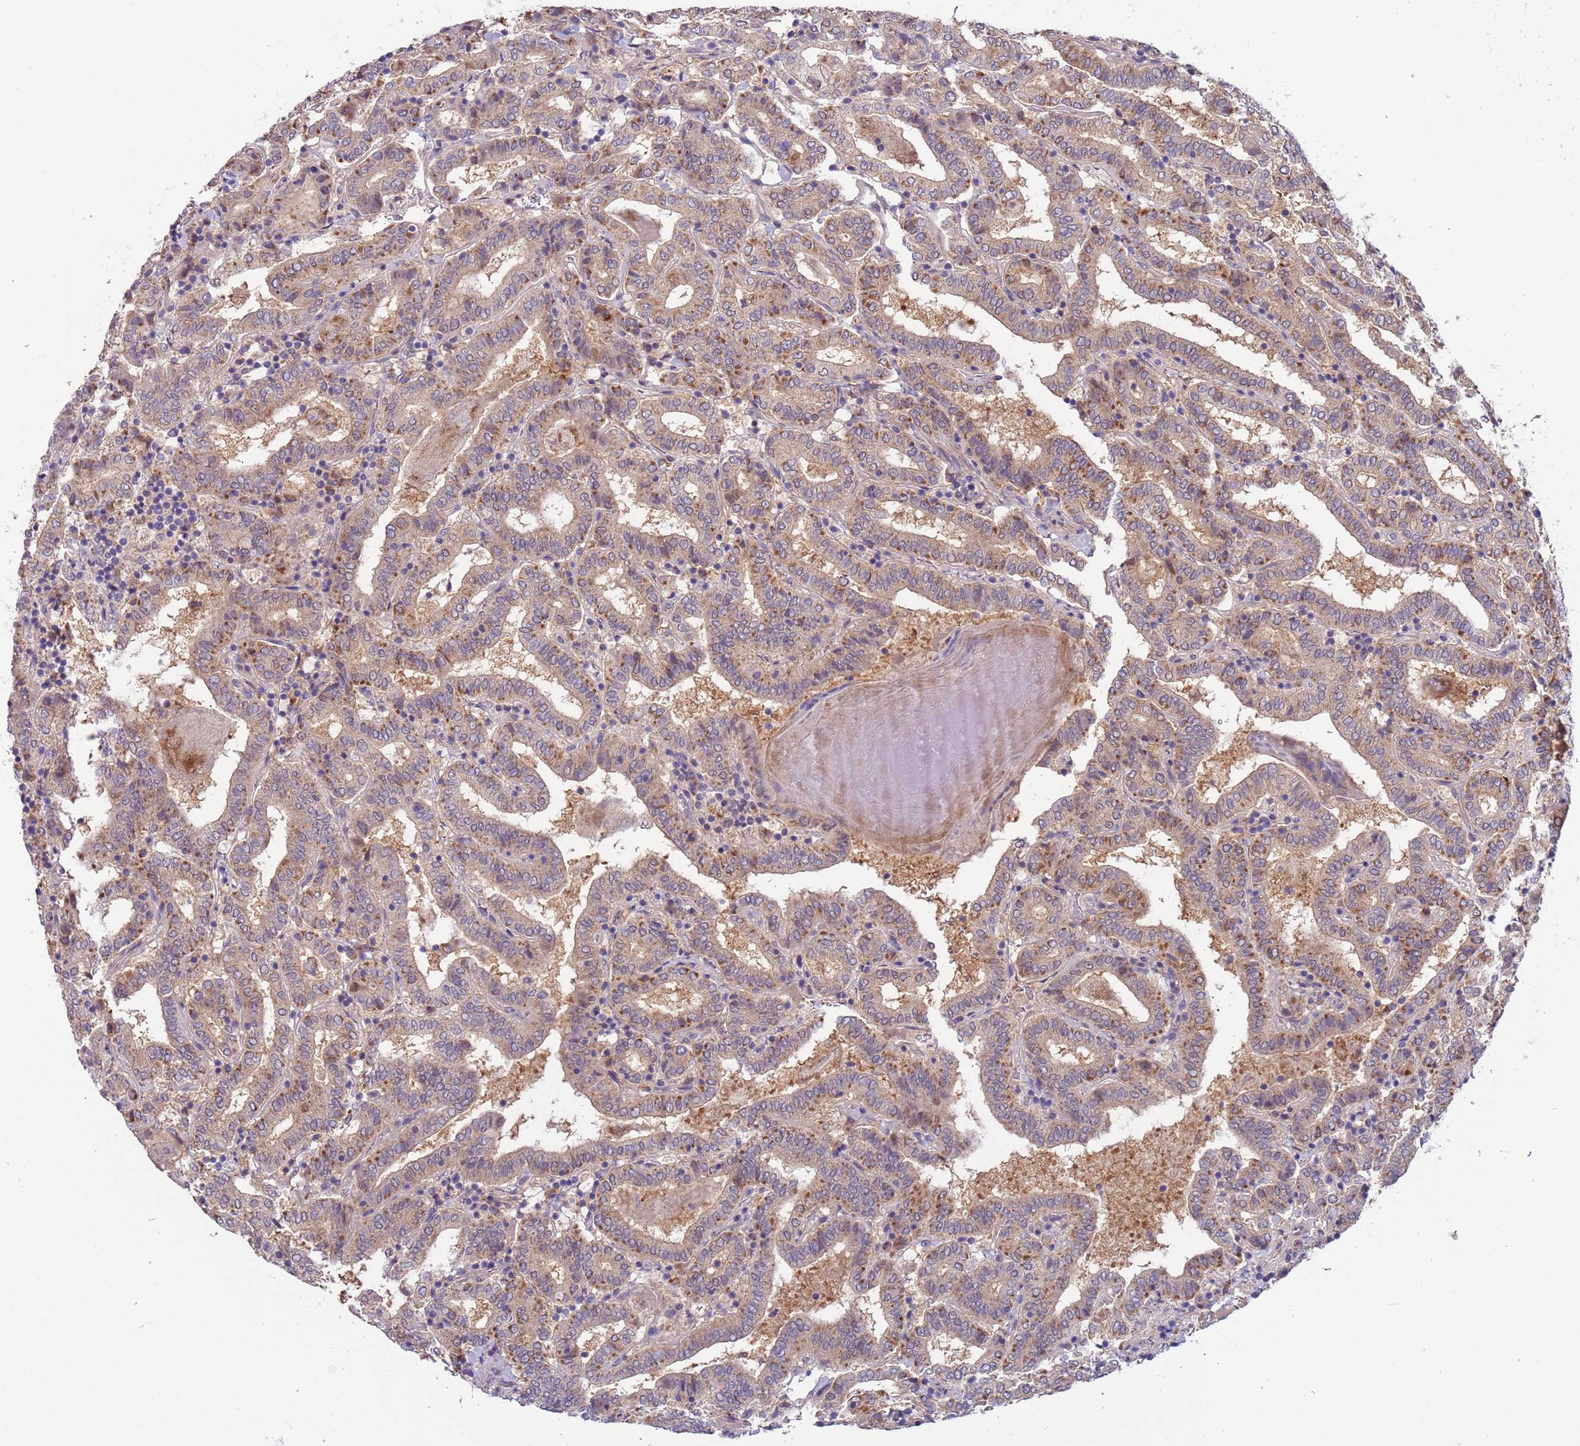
{"staining": {"intensity": "moderate", "quantity": "25%-75%", "location": "cytoplasmic/membranous"}, "tissue": "thyroid cancer", "cell_type": "Tumor cells", "image_type": "cancer", "snomed": [{"axis": "morphology", "description": "Papillary adenocarcinoma, NOS"}, {"axis": "topography", "description": "Thyroid gland"}], "caption": "A histopathology image of thyroid cancer (papillary adenocarcinoma) stained for a protein reveals moderate cytoplasmic/membranous brown staining in tumor cells.", "gene": "UQCRQ", "patient": {"sex": "female", "age": 72}}